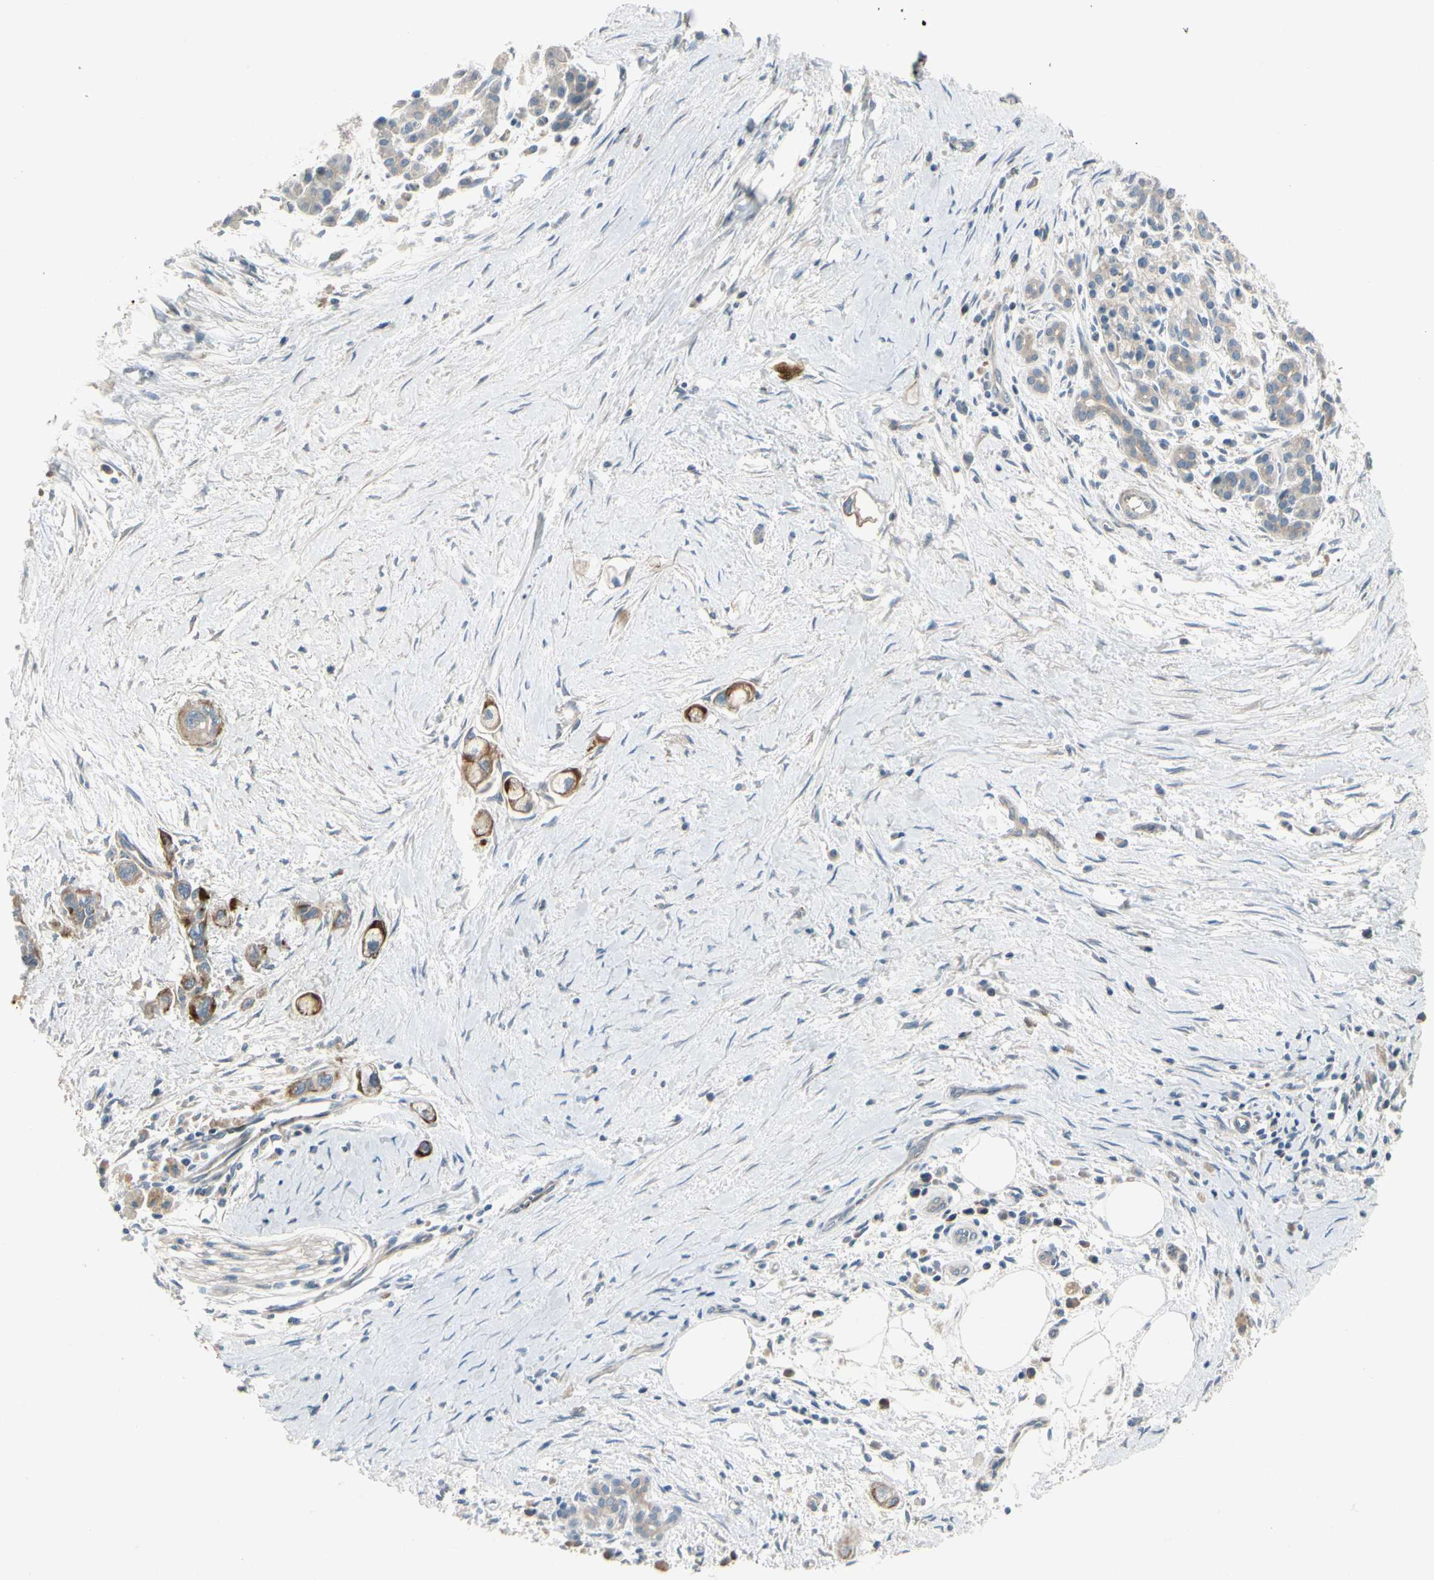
{"staining": {"intensity": "strong", "quantity": "25%-75%", "location": "cytoplasmic/membranous"}, "tissue": "pancreatic cancer", "cell_type": "Tumor cells", "image_type": "cancer", "snomed": [{"axis": "morphology", "description": "Adenocarcinoma, NOS"}, {"axis": "topography", "description": "Pancreas"}], "caption": "Human pancreatic cancer (adenocarcinoma) stained with a protein marker demonstrates strong staining in tumor cells.", "gene": "PPP3CB", "patient": {"sex": "male", "age": 74}}